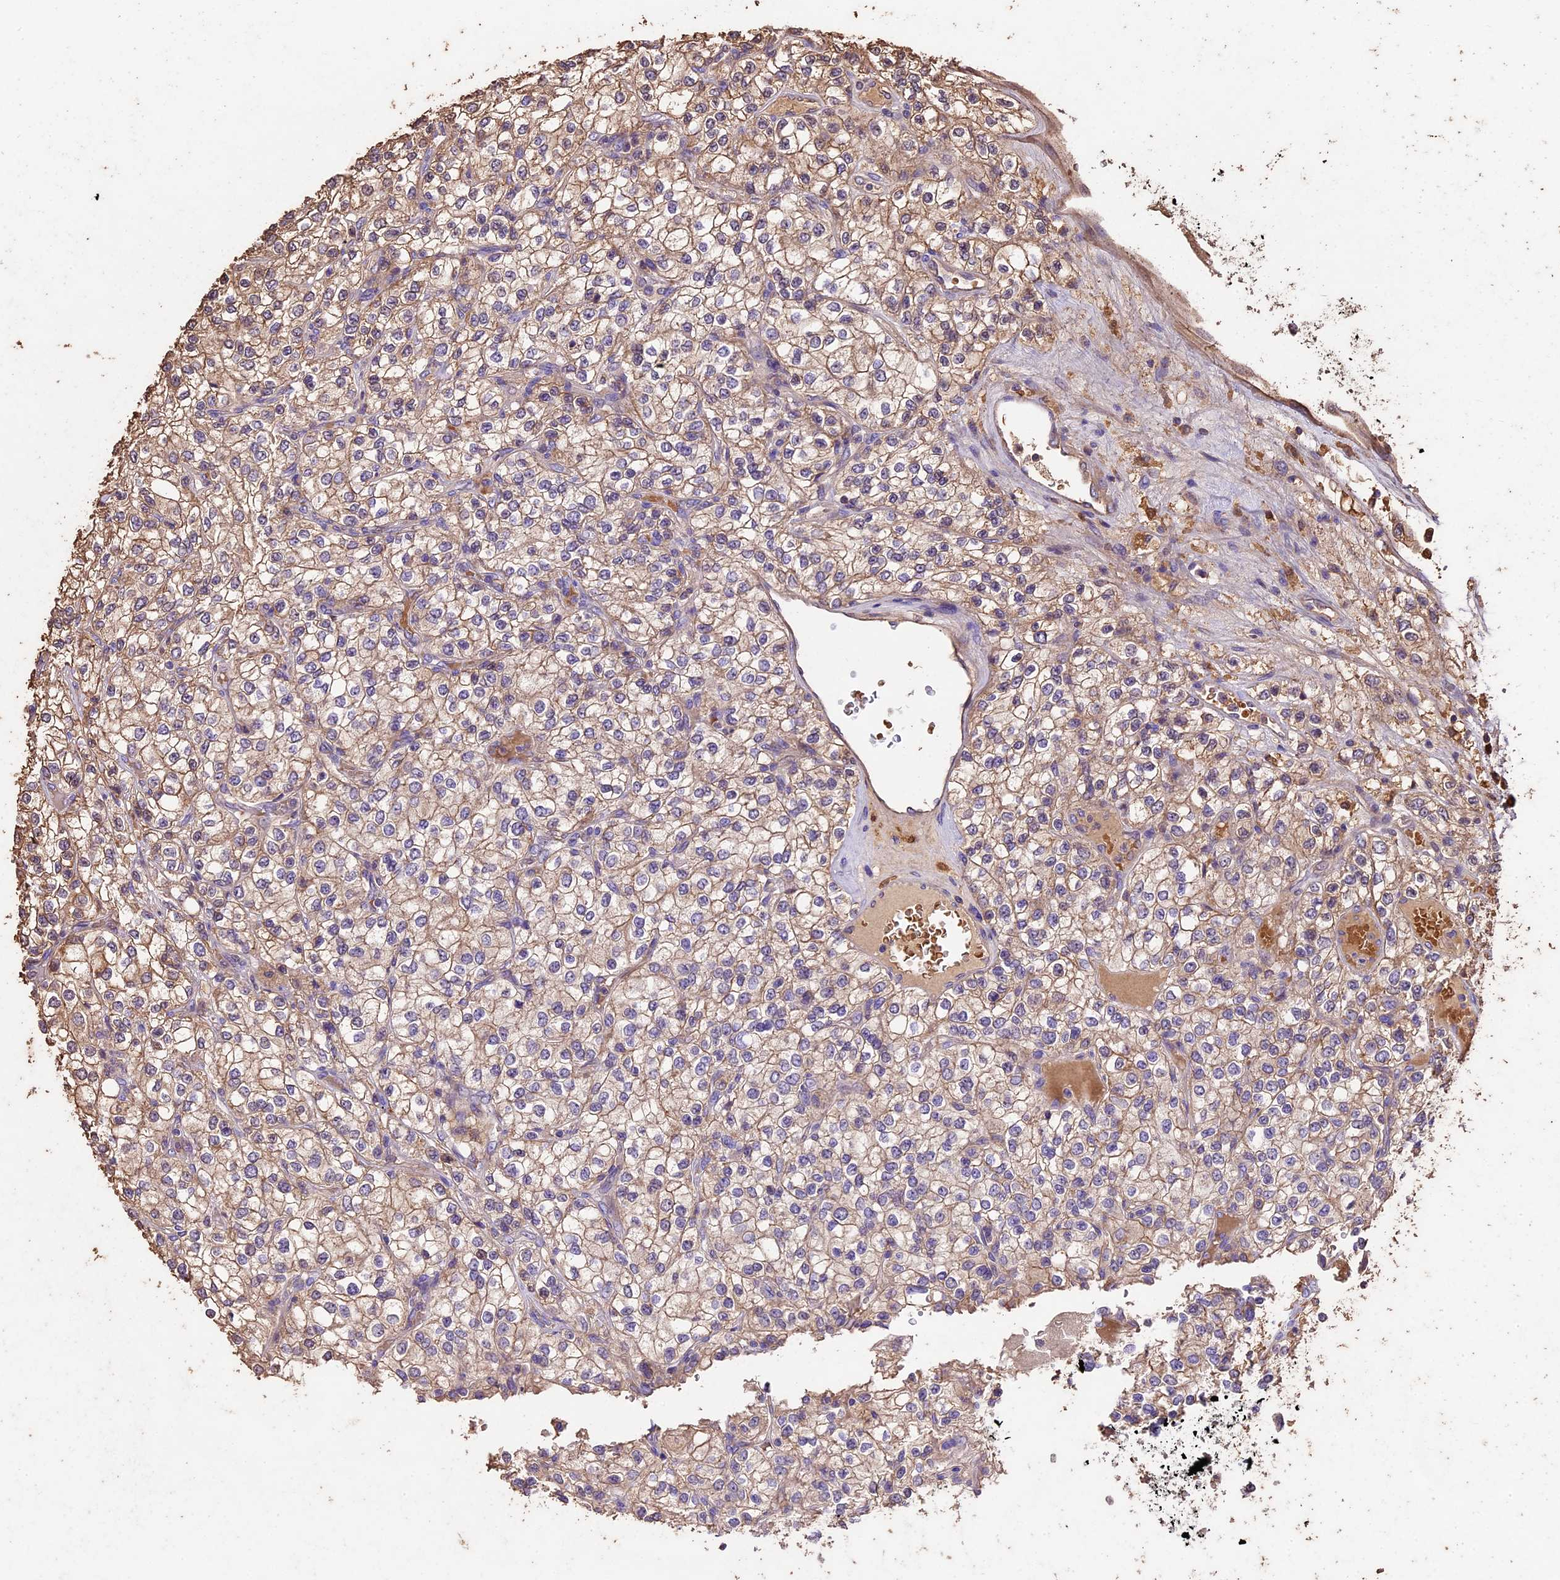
{"staining": {"intensity": "weak", "quantity": ">75%", "location": "cytoplasmic/membranous"}, "tissue": "renal cancer", "cell_type": "Tumor cells", "image_type": "cancer", "snomed": [{"axis": "morphology", "description": "Adenocarcinoma, NOS"}, {"axis": "topography", "description": "Kidney"}], "caption": "Immunohistochemistry photomicrograph of renal cancer (adenocarcinoma) stained for a protein (brown), which exhibits low levels of weak cytoplasmic/membranous staining in about >75% of tumor cells.", "gene": "CRLF1", "patient": {"sex": "male", "age": 80}}